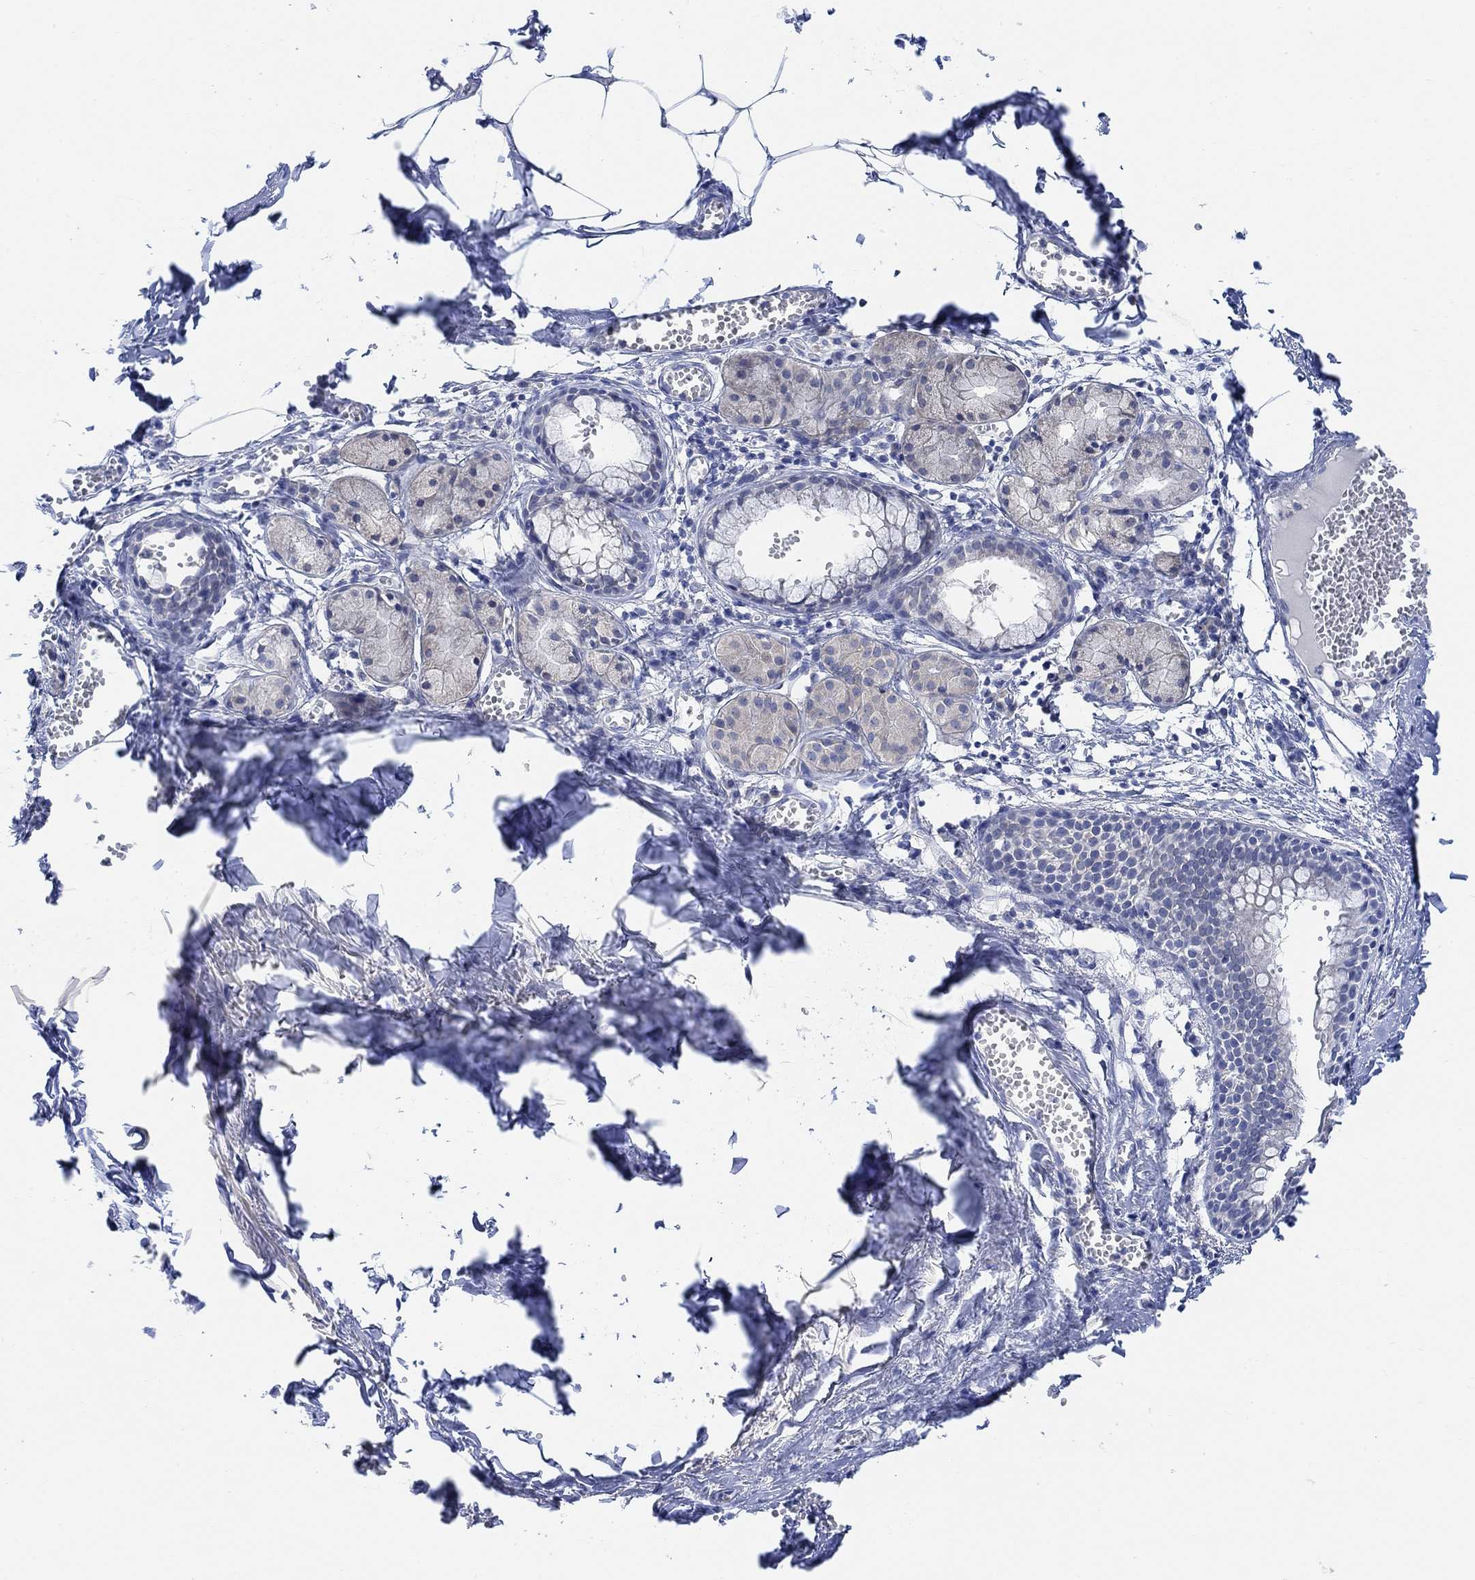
{"staining": {"intensity": "negative", "quantity": "none", "location": "none"}, "tissue": "adipose tissue", "cell_type": "Adipocytes", "image_type": "normal", "snomed": [{"axis": "morphology", "description": "Normal tissue, NOS"}, {"axis": "morphology", "description": "Squamous cell carcinoma, NOS"}, {"axis": "topography", "description": "Cartilage tissue"}, {"axis": "topography", "description": "Lung"}], "caption": "This micrograph is of unremarkable adipose tissue stained with immunohistochemistry to label a protein in brown with the nuclei are counter-stained blue. There is no staining in adipocytes.", "gene": "RIMS1", "patient": {"sex": "male", "age": 66}}